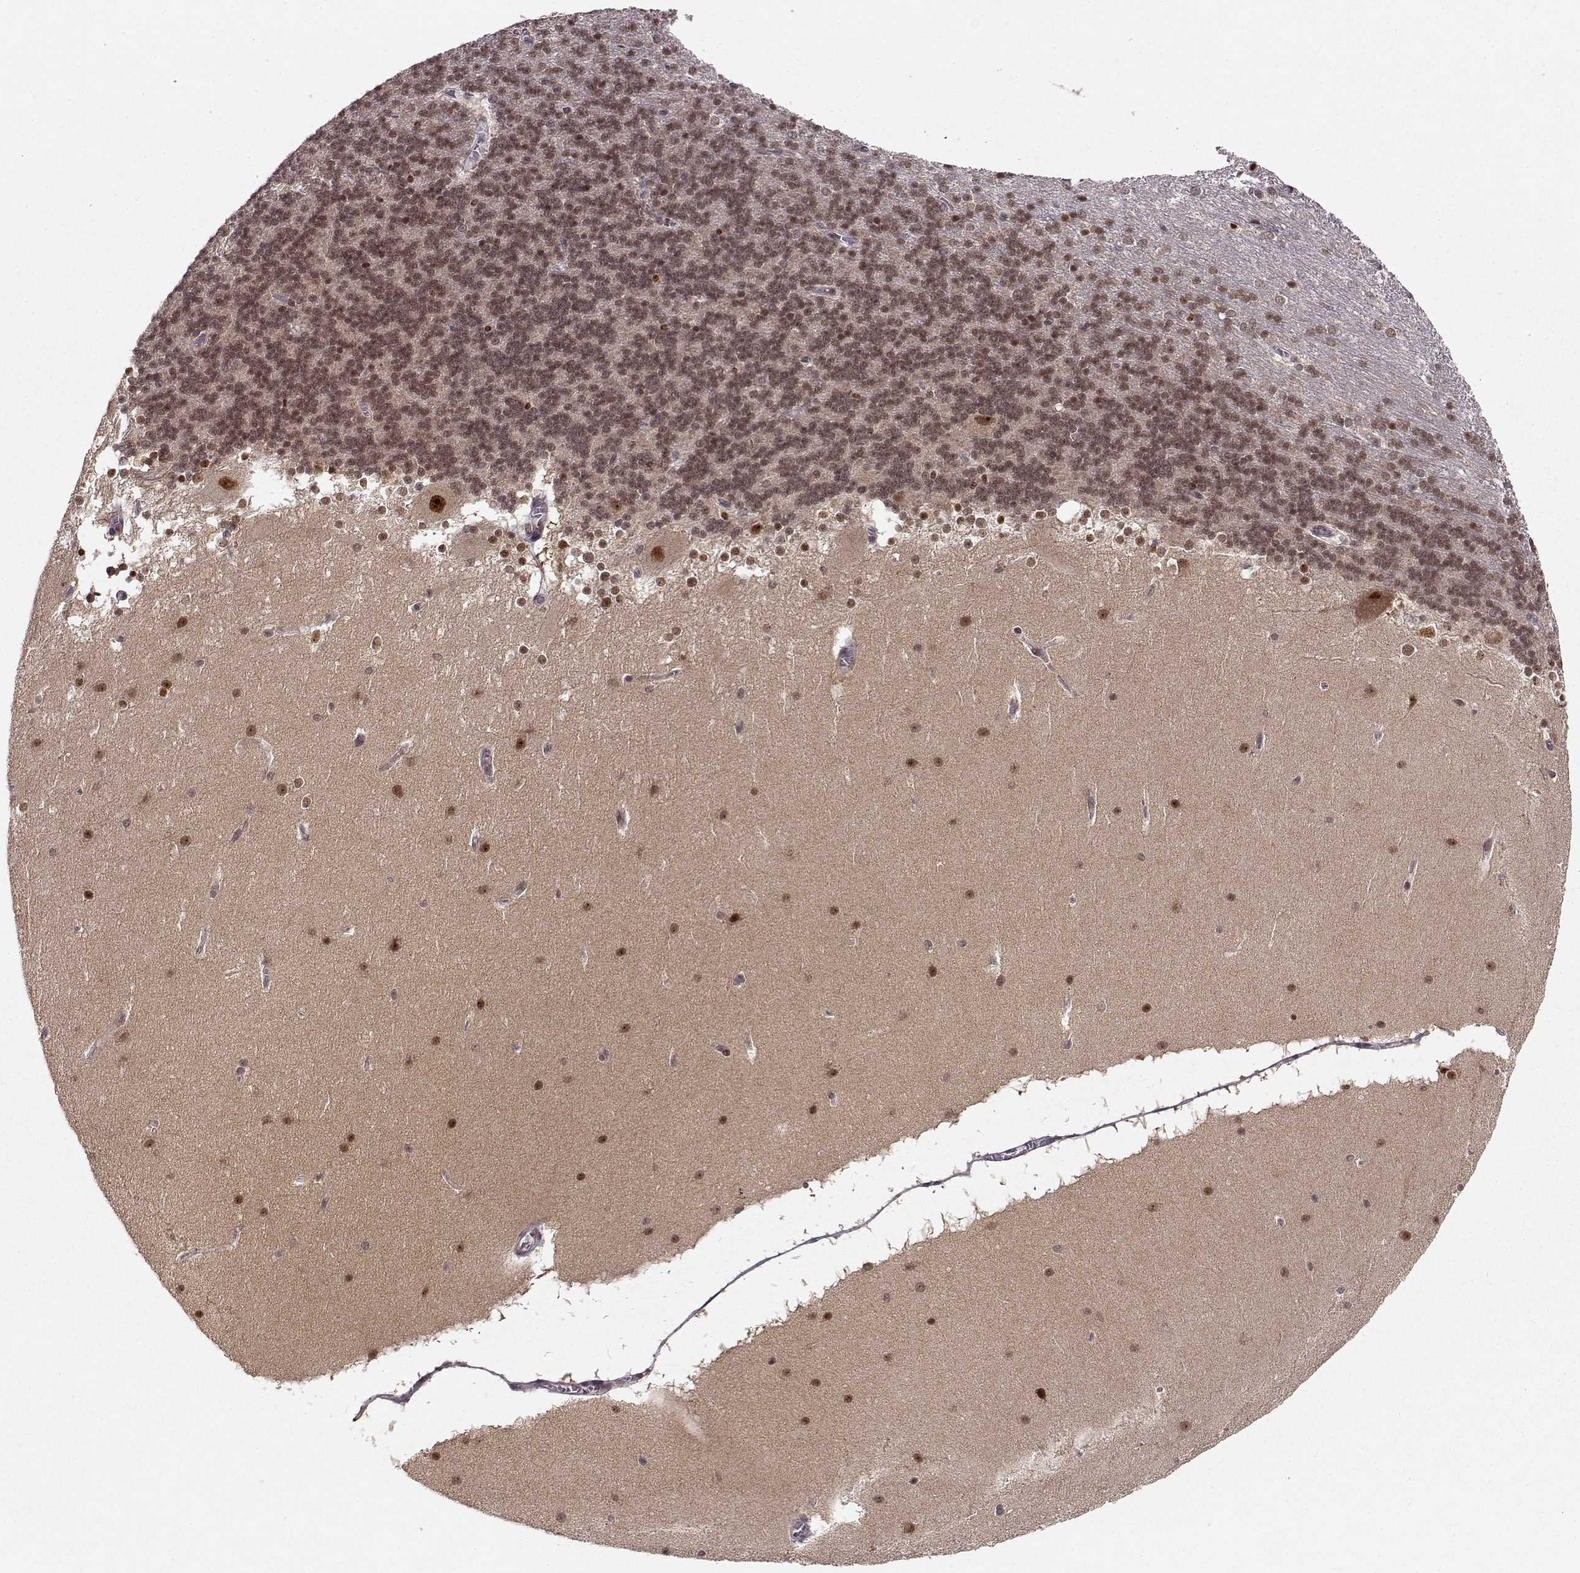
{"staining": {"intensity": "moderate", "quantity": ">75%", "location": "nuclear"}, "tissue": "cerebellum", "cell_type": "Cells in granular layer", "image_type": "normal", "snomed": [{"axis": "morphology", "description": "Normal tissue, NOS"}, {"axis": "topography", "description": "Cerebellum"}], "caption": "Immunohistochemical staining of benign cerebellum demonstrates >75% levels of moderate nuclear protein expression in about >75% of cells in granular layer. (Brightfield microscopy of DAB IHC at high magnification).", "gene": "CSNK2A1", "patient": {"sex": "female", "age": 19}}